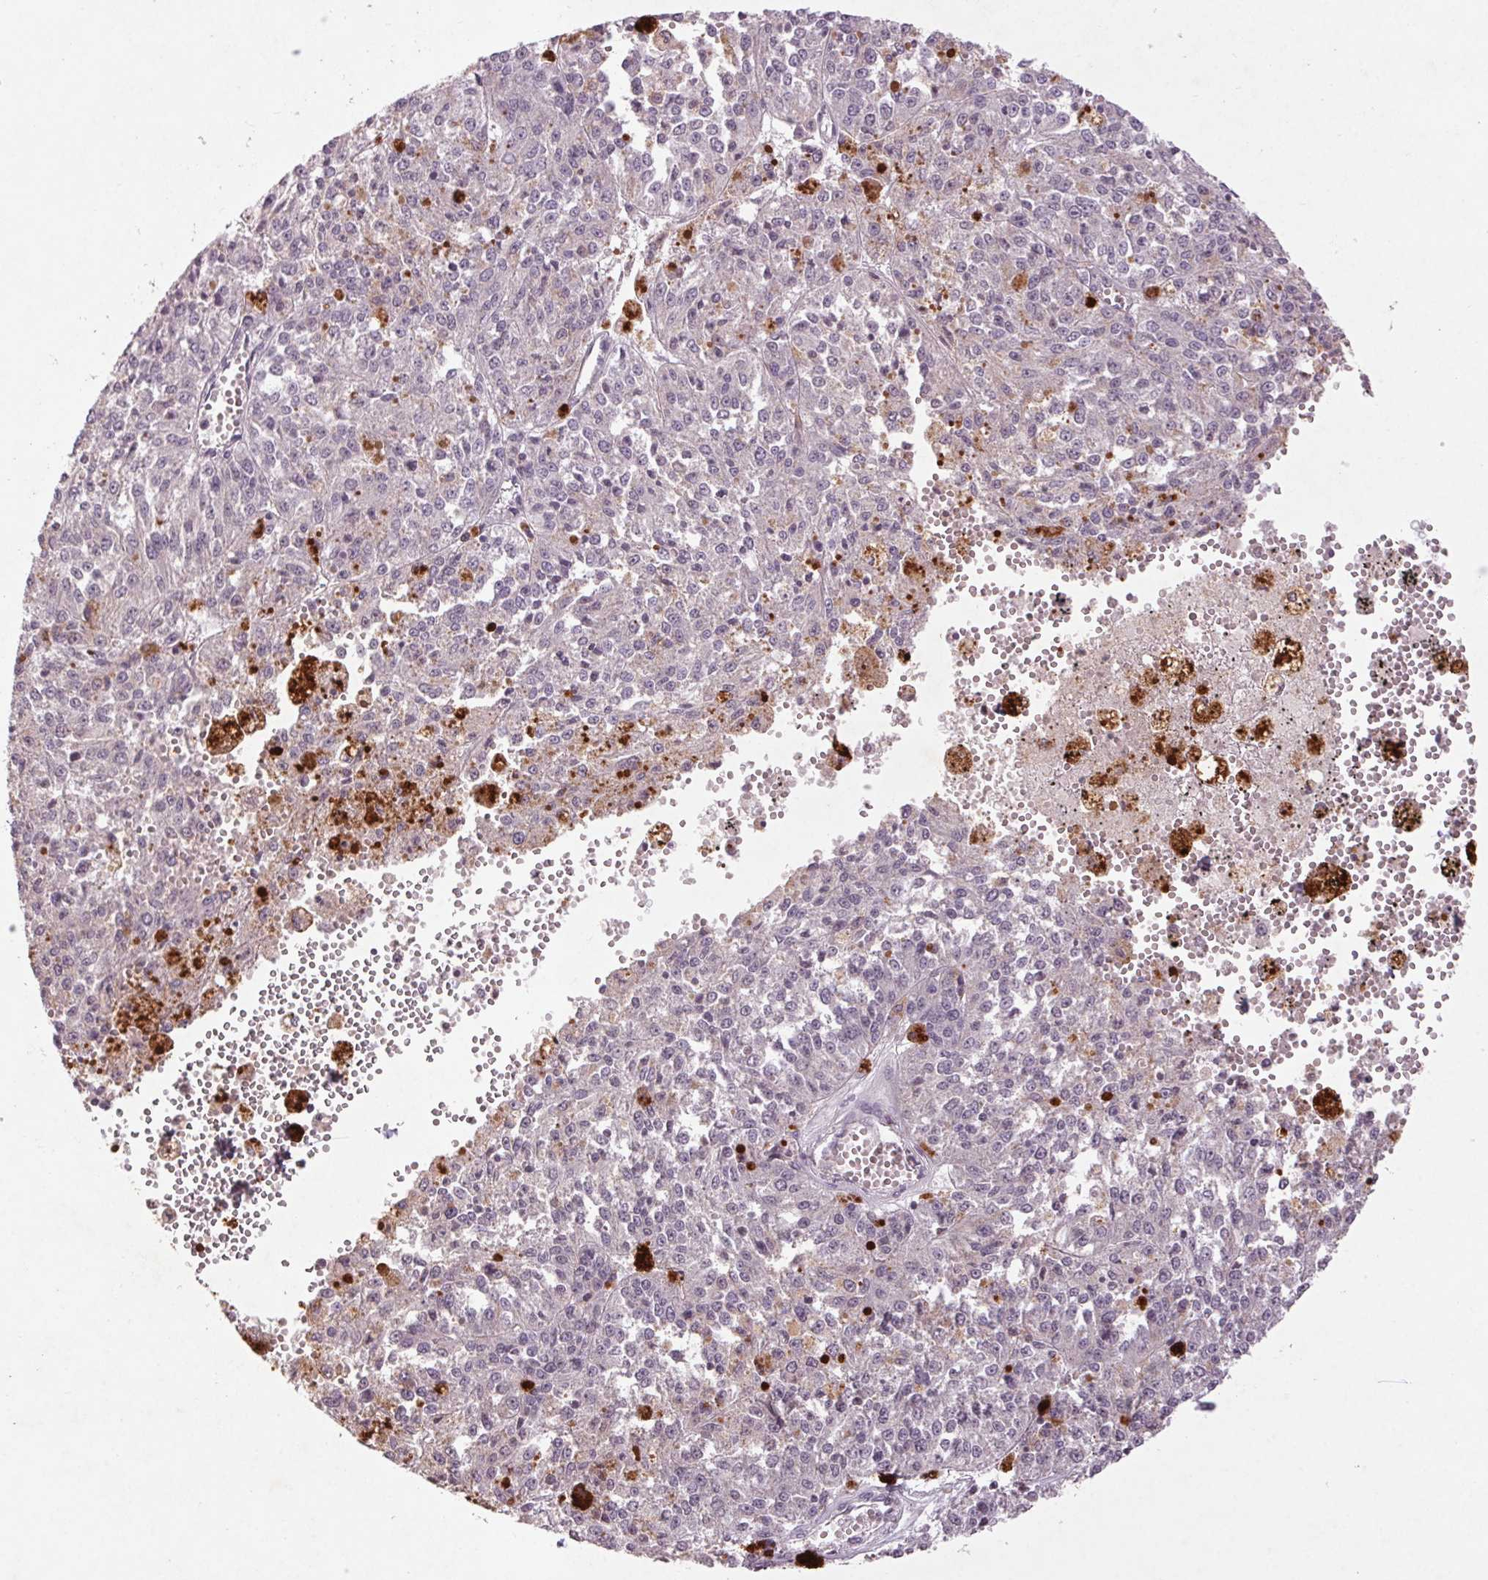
{"staining": {"intensity": "negative", "quantity": "none", "location": "none"}, "tissue": "melanoma", "cell_type": "Tumor cells", "image_type": "cancer", "snomed": [{"axis": "morphology", "description": "Malignant melanoma, Metastatic site"}, {"axis": "topography", "description": "Lymph node"}], "caption": "Melanoma stained for a protein using IHC exhibits no expression tumor cells.", "gene": "KLRC3", "patient": {"sex": "female", "age": 64}}